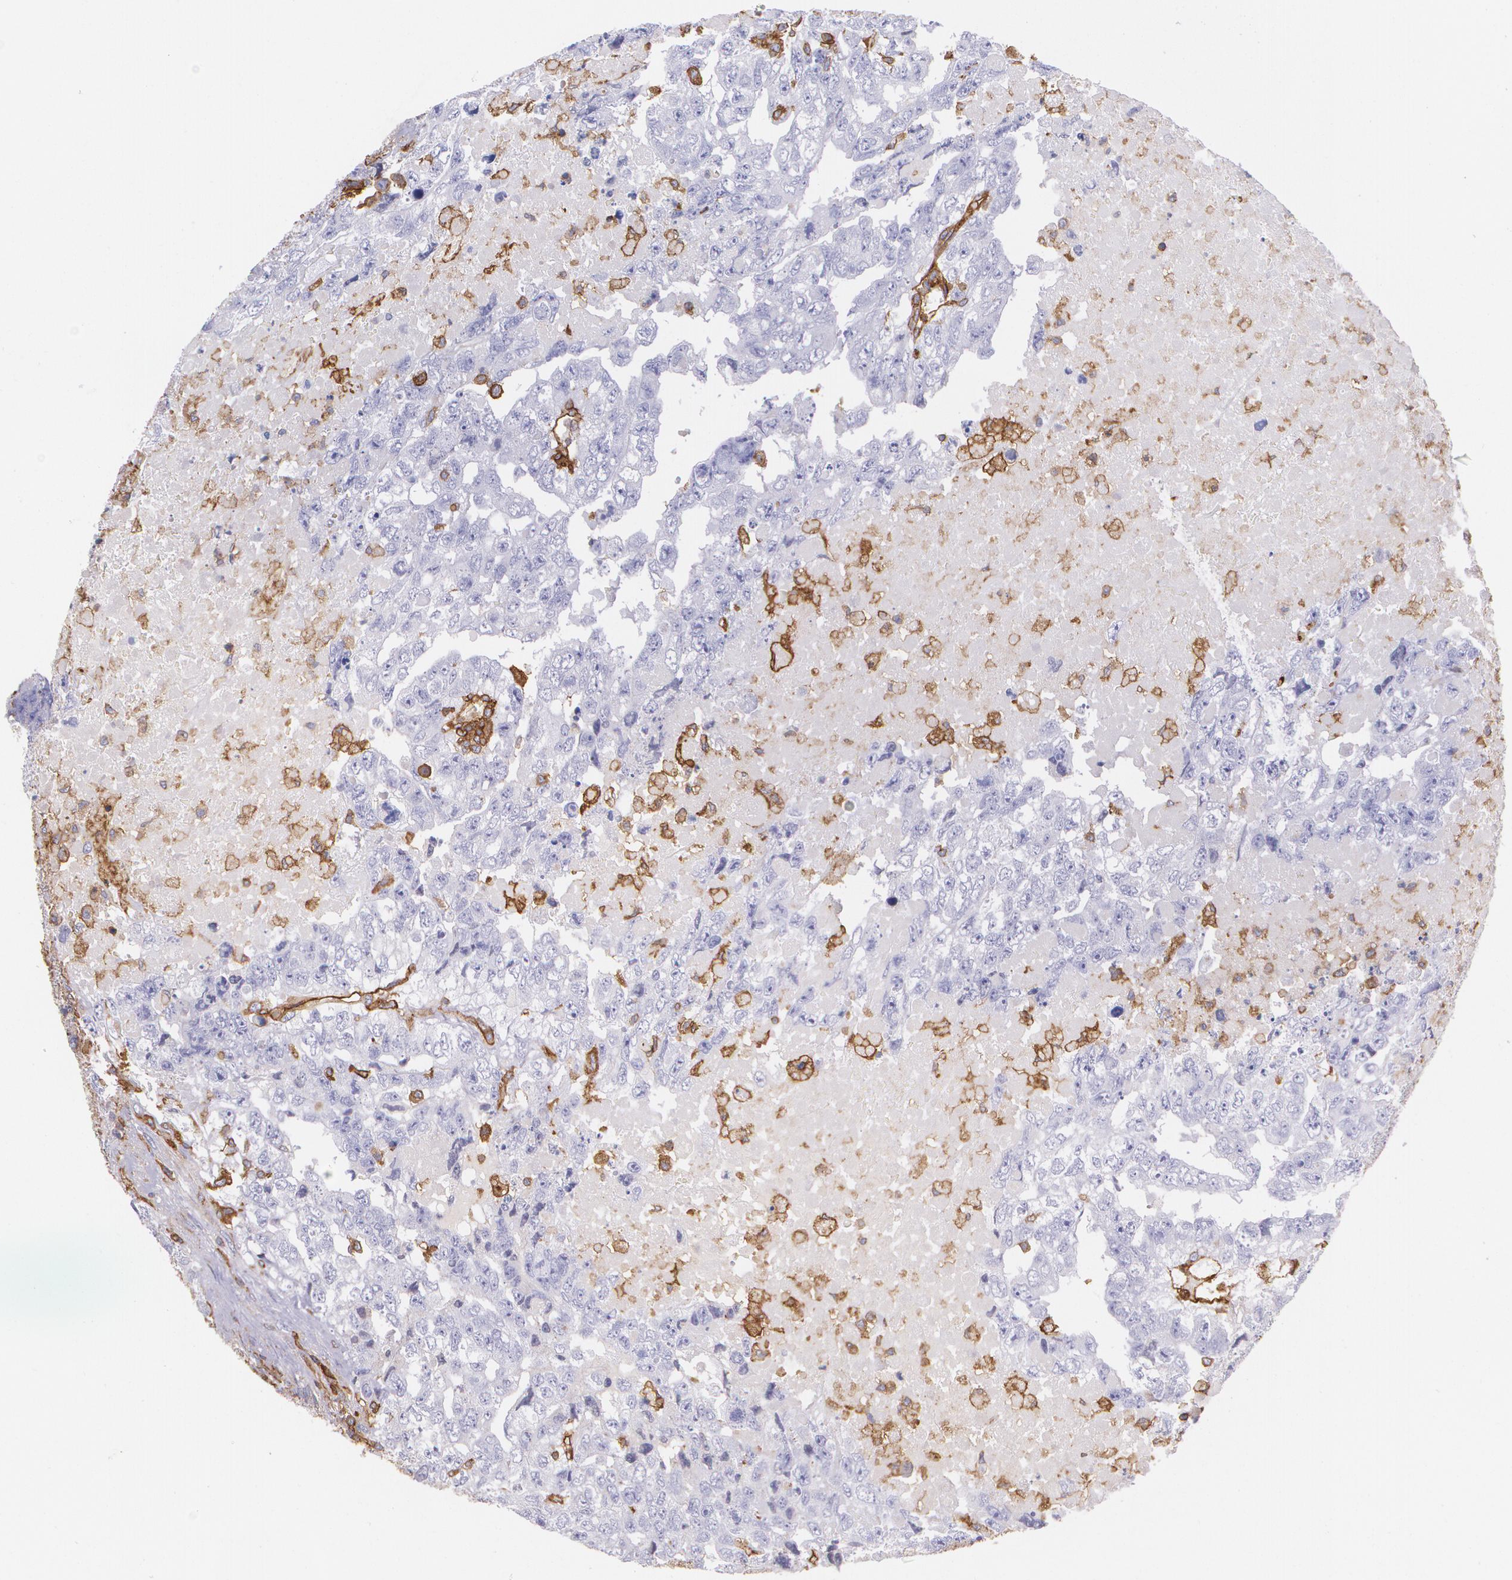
{"staining": {"intensity": "negative", "quantity": "none", "location": "none"}, "tissue": "testis cancer", "cell_type": "Tumor cells", "image_type": "cancer", "snomed": [{"axis": "morphology", "description": "Carcinoma, Embryonal, NOS"}, {"axis": "topography", "description": "Testis"}], "caption": "Testis embryonal carcinoma stained for a protein using IHC reveals no positivity tumor cells.", "gene": "B2M", "patient": {"sex": "male", "age": 36}}